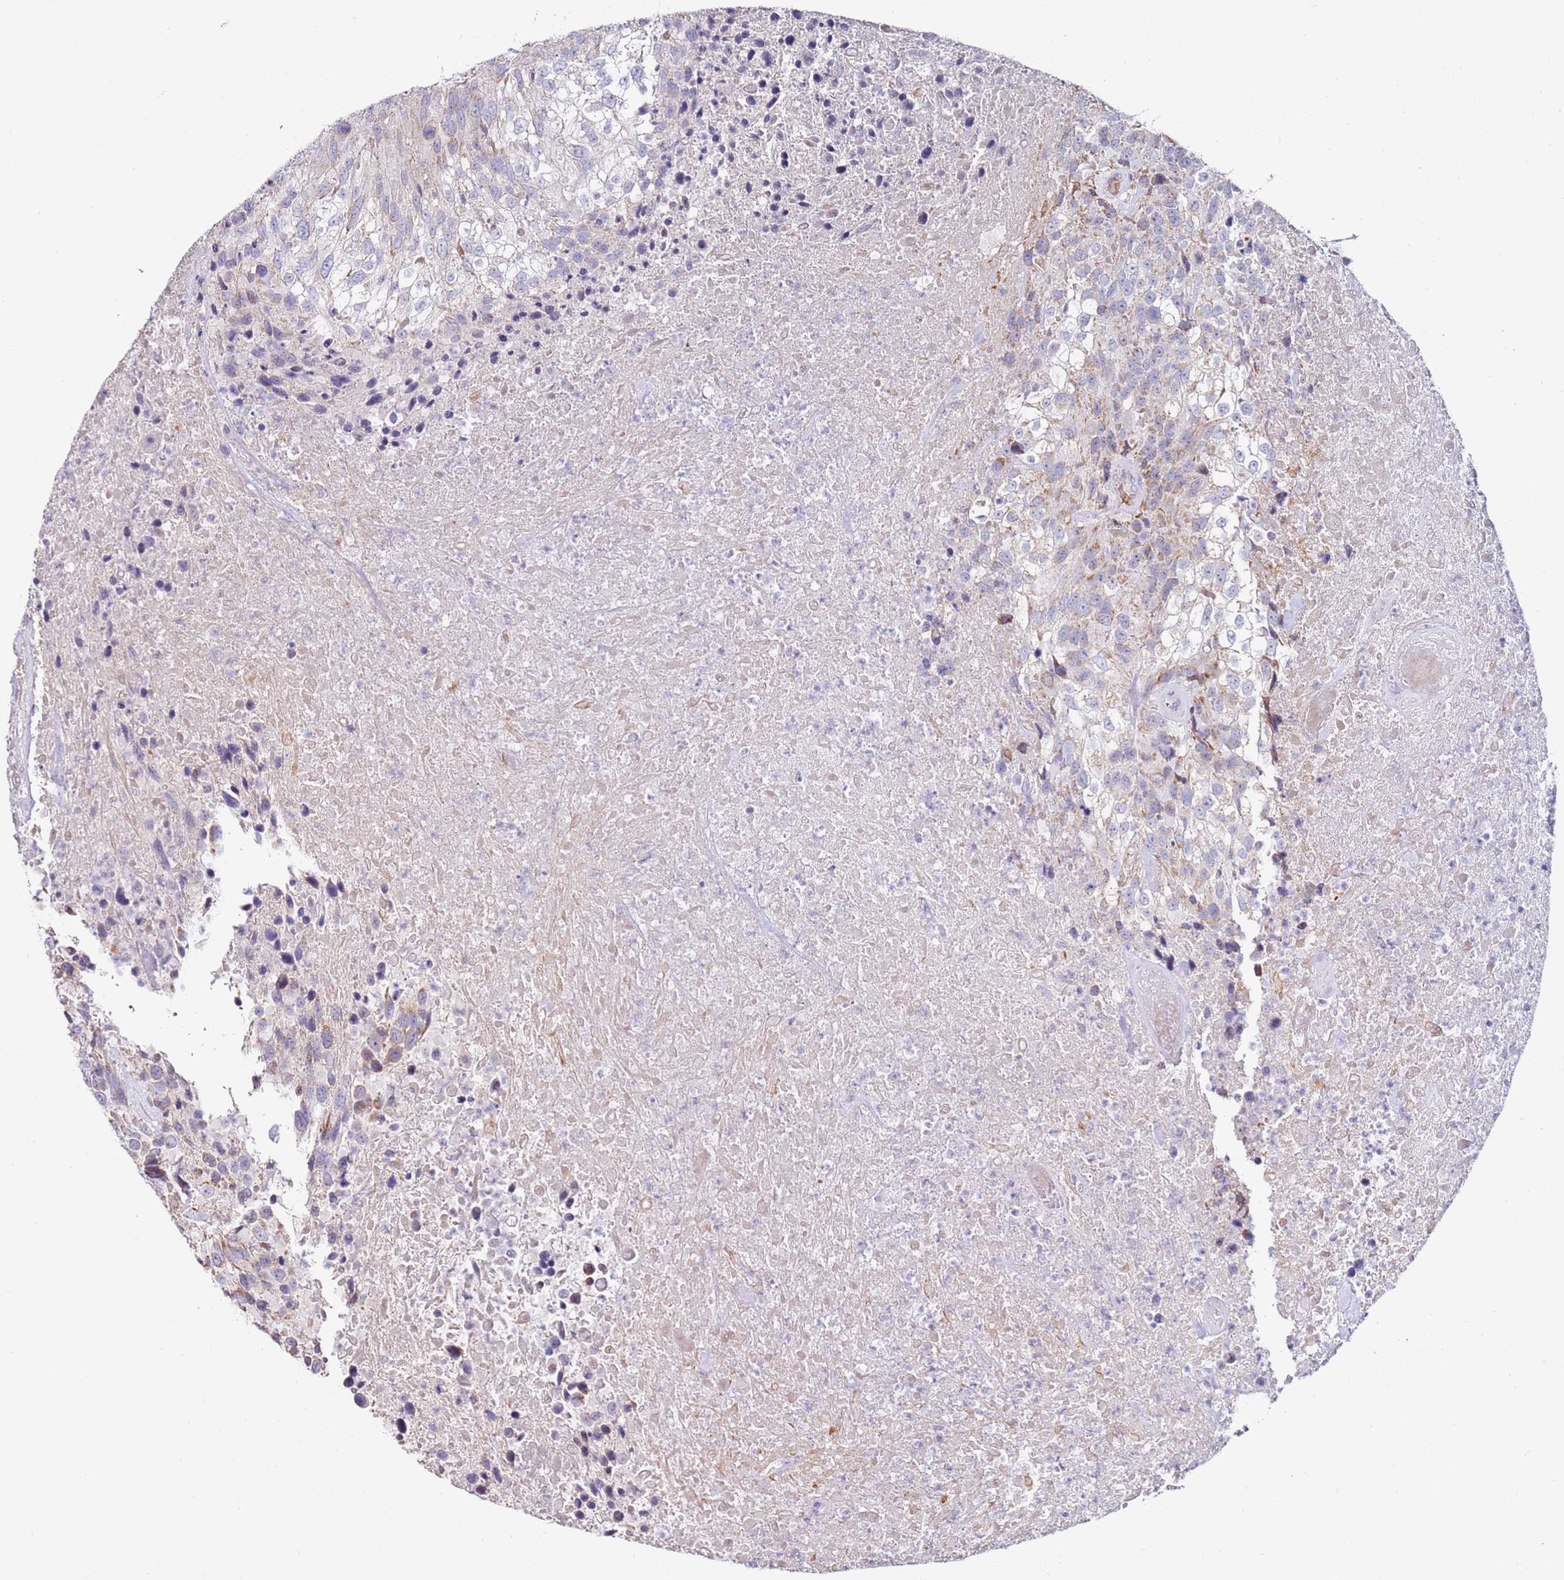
{"staining": {"intensity": "moderate", "quantity": "<25%", "location": "cytoplasmic/membranous"}, "tissue": "urothelial cancer", "cell_type": "Tumor cells", "image_type": "cancer", "snomed": [{"axis": "morphology", "description": "Urothelial carcinoma, High grade"}, {"axis": "topography", "description": "Urinary bladder"}], "caption": "Brown immunohistochemical staining in urothelial cancer demonstrates moderate cytoplasmic/membranous staining in approximately <25% of tumor cells. The staining was performed using DAB (3,3'-diaminobenzidine) to visualize the protein expression in brown, while the nuclei were stained in blue with hematoxylin (Magnification: 20x).", "gene": "RARS2", "patient": {"sex": "female", "age": 70}}